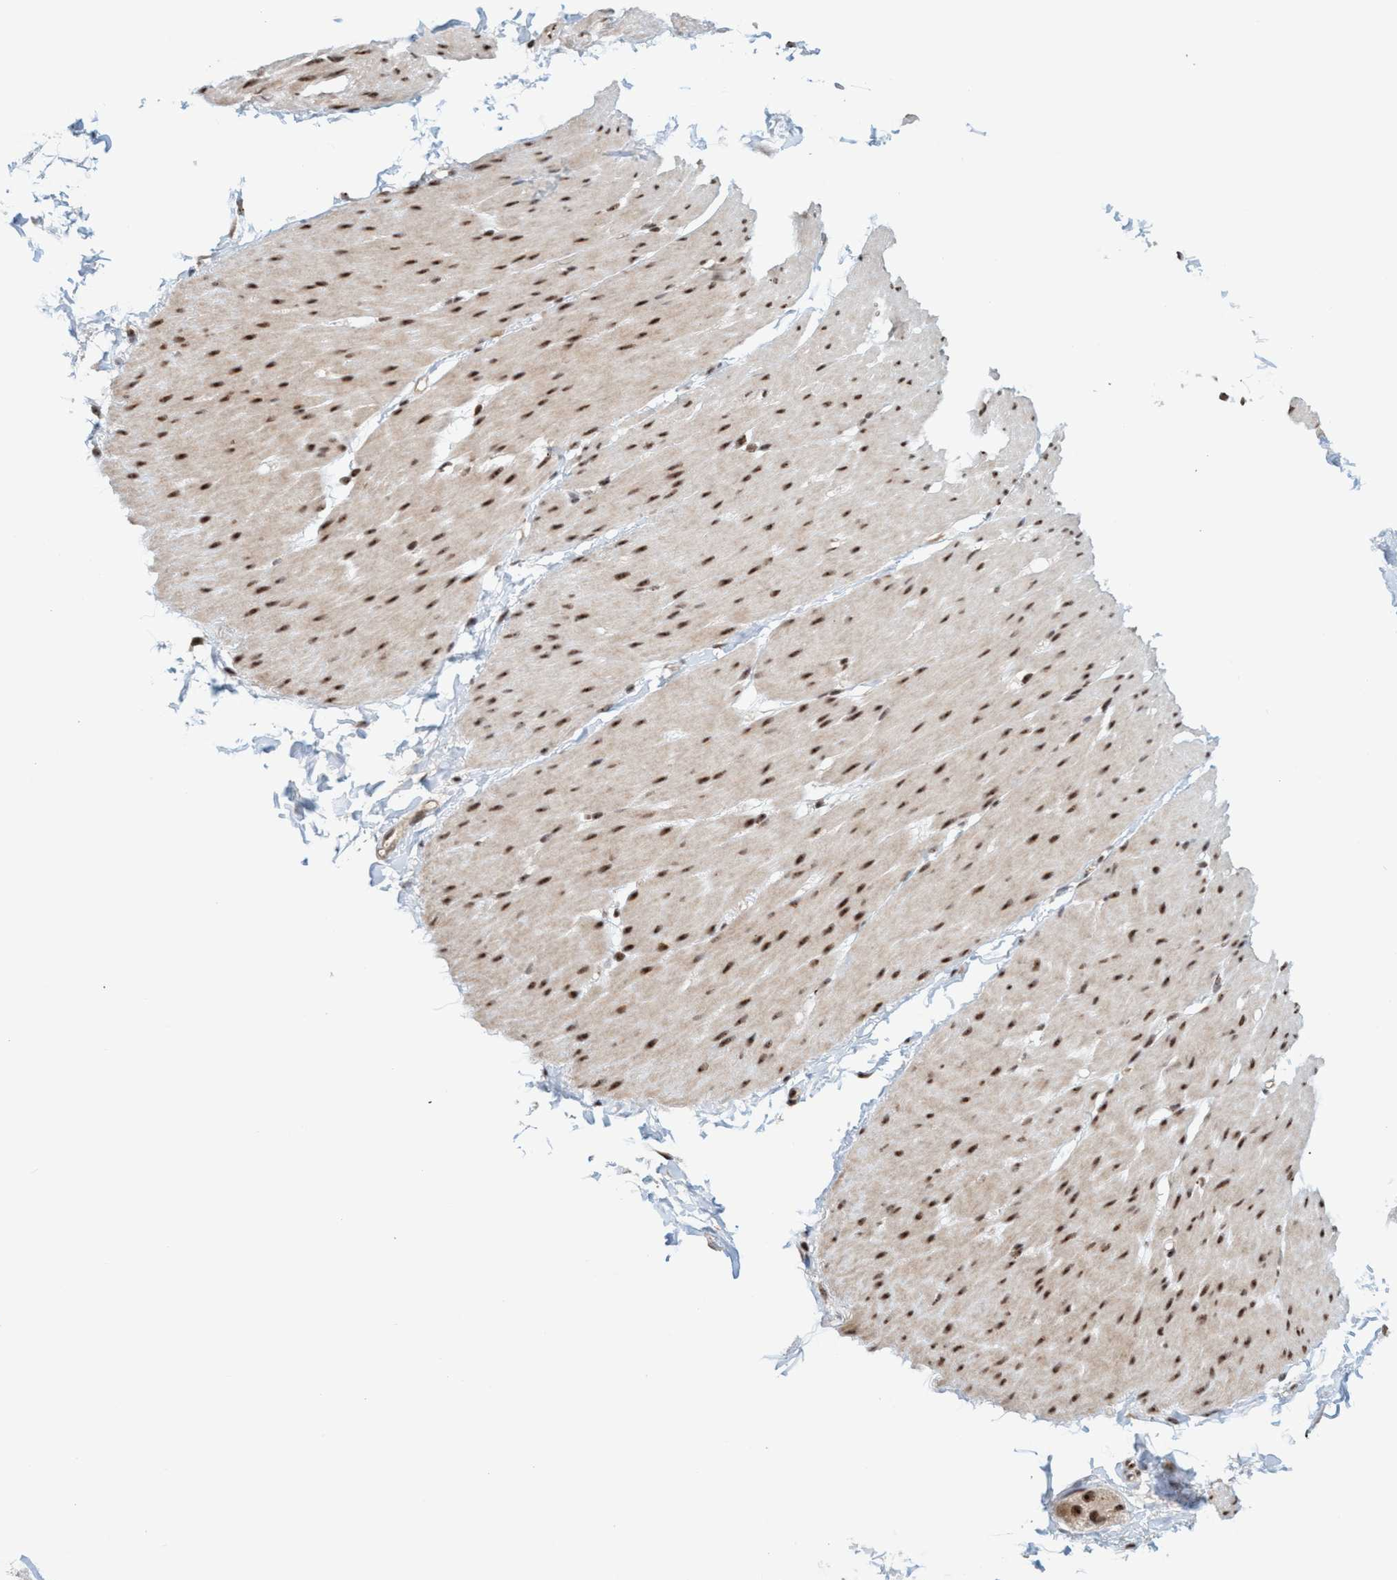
{"staining": {"intensity": "moderate", "quantity": ">75%", "location": "nuclear"}, "tissue": "smooth muscle", "cell_type": "Smooth muscle cells", "image_type": "normal", "snomed": [{"axis": "morphology", "description": "Normal tissue, NOS"}, {"axis": "topography", "description": "Smooth muscle"}, {"axis": "topography", "description": "Colon"}], "caption": "Smooth muscle was stained to show a protein in brown. There is medium levels of moderate nuclear expression in approximately >75% of smooth muscle cells. The protein of interest is stained brown, and the nuclei are stained in blue (DAB (3,3'-diaminobenzidine) IHC with brightfield microscopy, high magnification).", "gene": "SMCR8", "patient": {"sex": "male", "age": 67}}